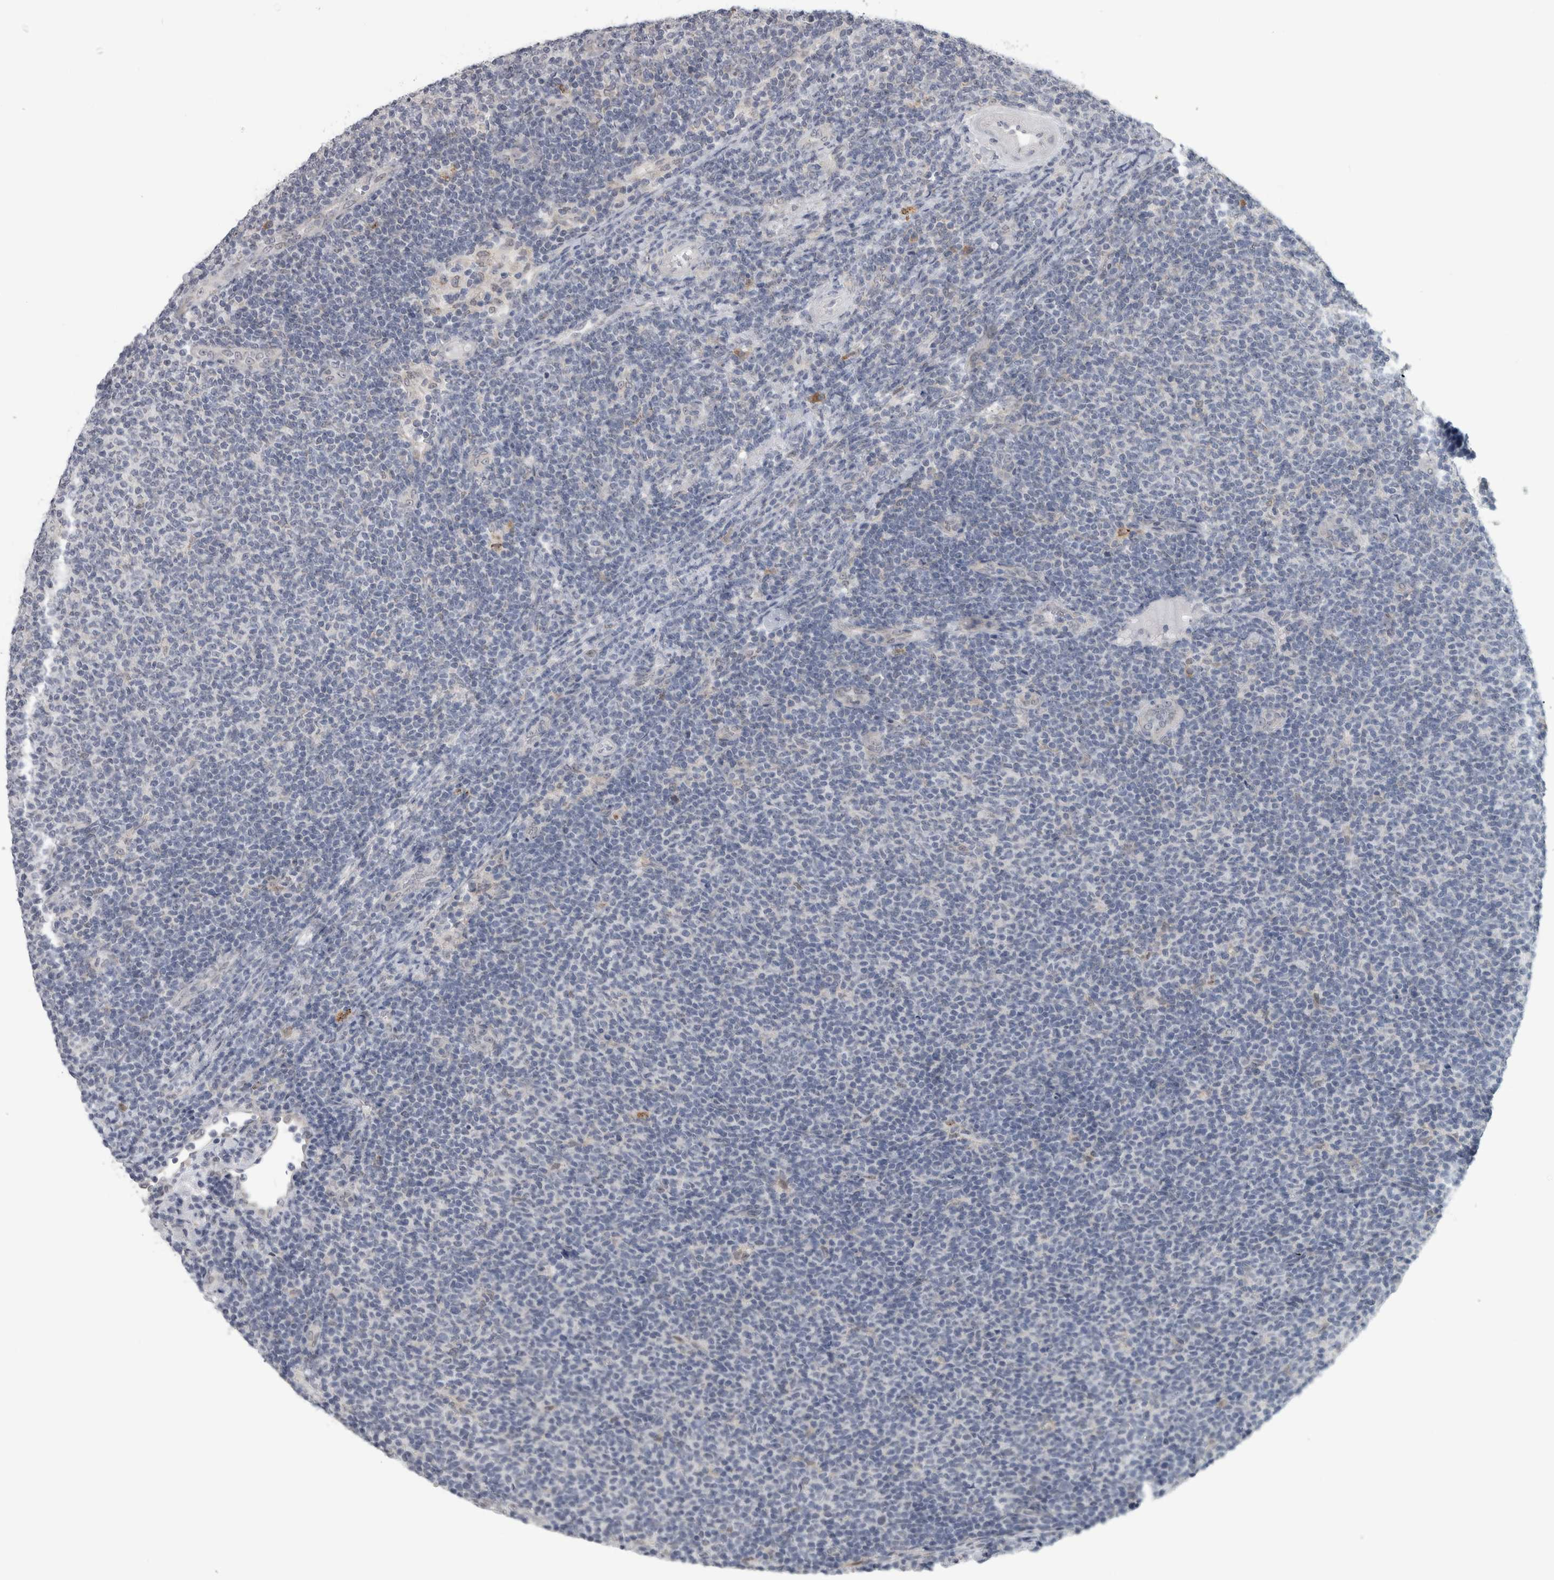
{"staining": {"intensity": "negative", "quantity": "none", "location": "none"}, "tissue": "lymphoma", "cell_type": "Tumor cells", "image_type": "cancer", "snomed": [{"axis": "morphology", "description": "Malignant lymphoma, non-Hodgkin's type, Low grade"}, {"axis": "topography", "description": "Lymph node"}], "caption": "This is a histopathology image of immunohistochemistry staining of low-grade malignant lymphoma, non-Hodgkin's type, which shows no expression in tumor cells.", "gene": "TMEM242", "patient": {"sex": "male", "age": 66}}